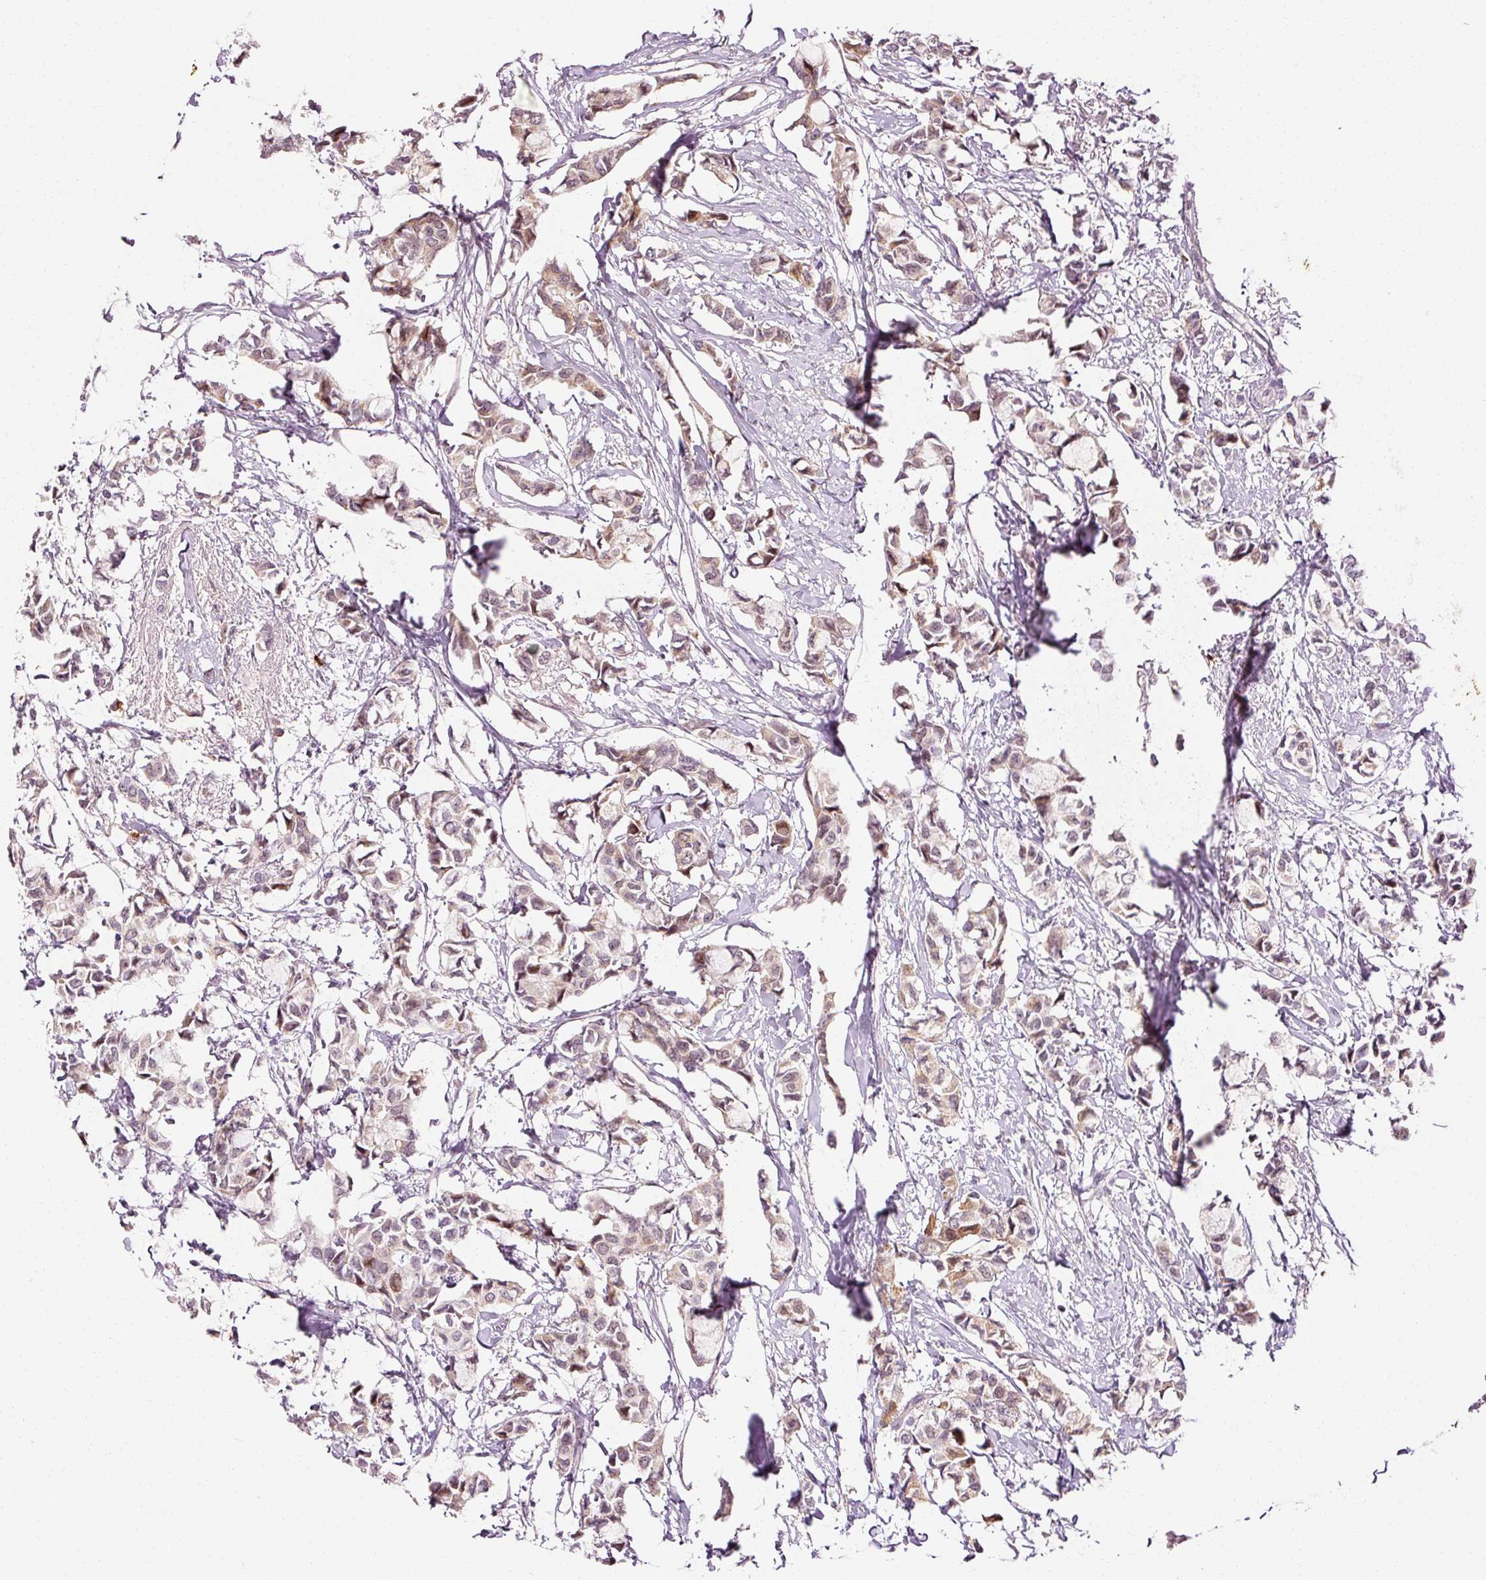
{"staining": {"intensity": "weak", "quantity": "25%-75%", "location": "cytoplasmic/membranous,nuclear"}, "tissue": "breast cancer", "cell_type": "Tumor cells", "image_type": "cancer", "snomed": [{"axis": "morphology", "description": "Duct carcinoma"}, {"axis": "topography", "description": "Breast"}], "caption": "IHC of human breast cancer (intraductal carcinoma) exhibits low levels of weak cytoplasmic/membranous and nuclear expression in about 25%-75% of tumor cells. IHC stains the protein of interest in brown and the nuclei are stained blue.", "gene": "ANKRD20A1", "patient": {"sex": "female", "age": 73}}